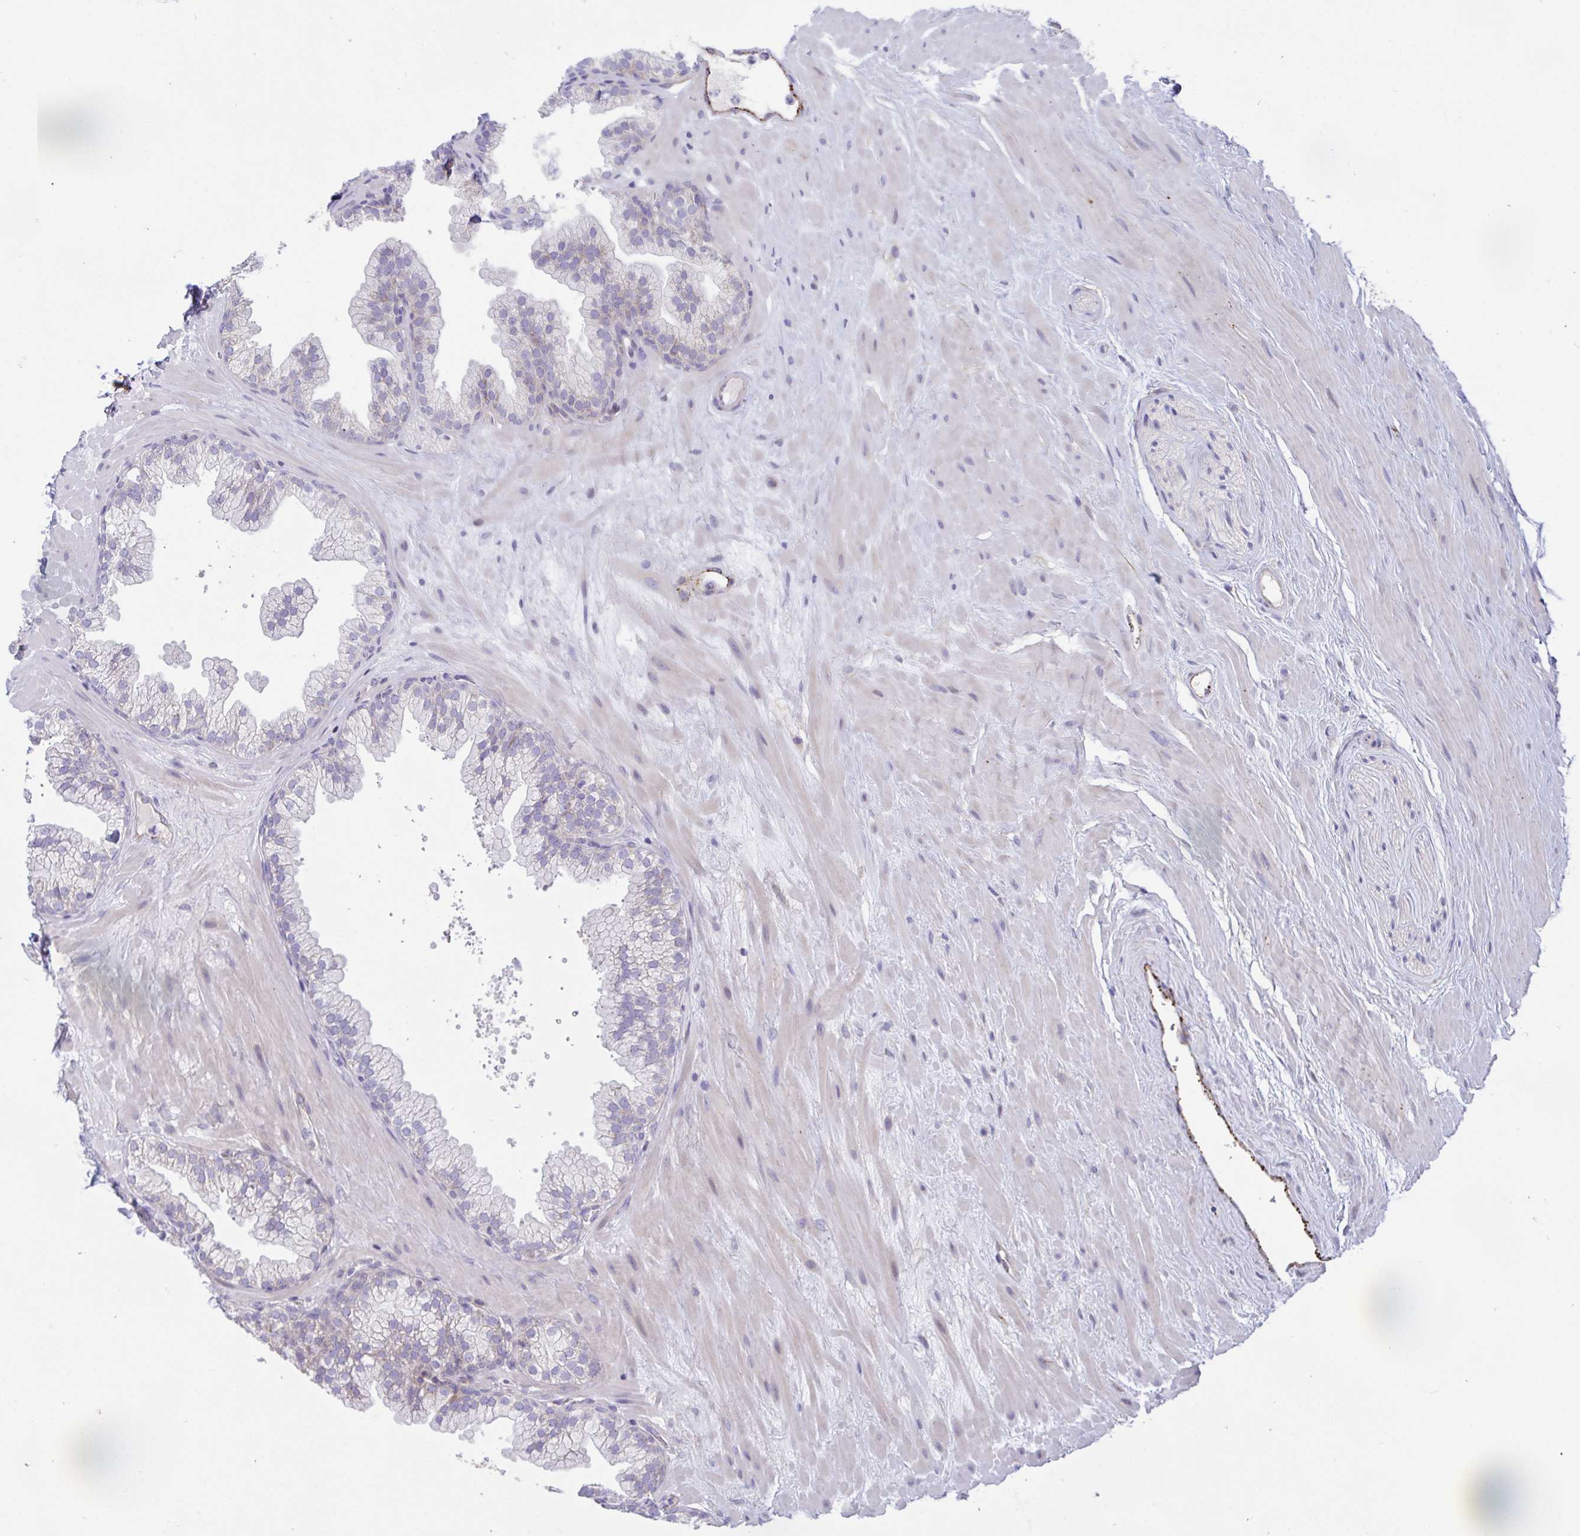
{"staining": {"intensity": "negative", "quantity": "none", "location": "none"}, "tissue": "prostate", "cell_type": "Glandular cells", "image_type": "normal", "snomed": [{"axis": "morphology", "description": "Normal tissue, NOS"}, {"axis": "topography", "description": "Prostate"}, {"axis": "topography", "description": "Peripheral nerve tissue"}], "caption": "Immunohistochemical staining of benign prostate shows no significant staining in glandular cells. Nuclei are stained in blue.", "gene": "IL37", "patient": {"sex": "male", "age": 61}}